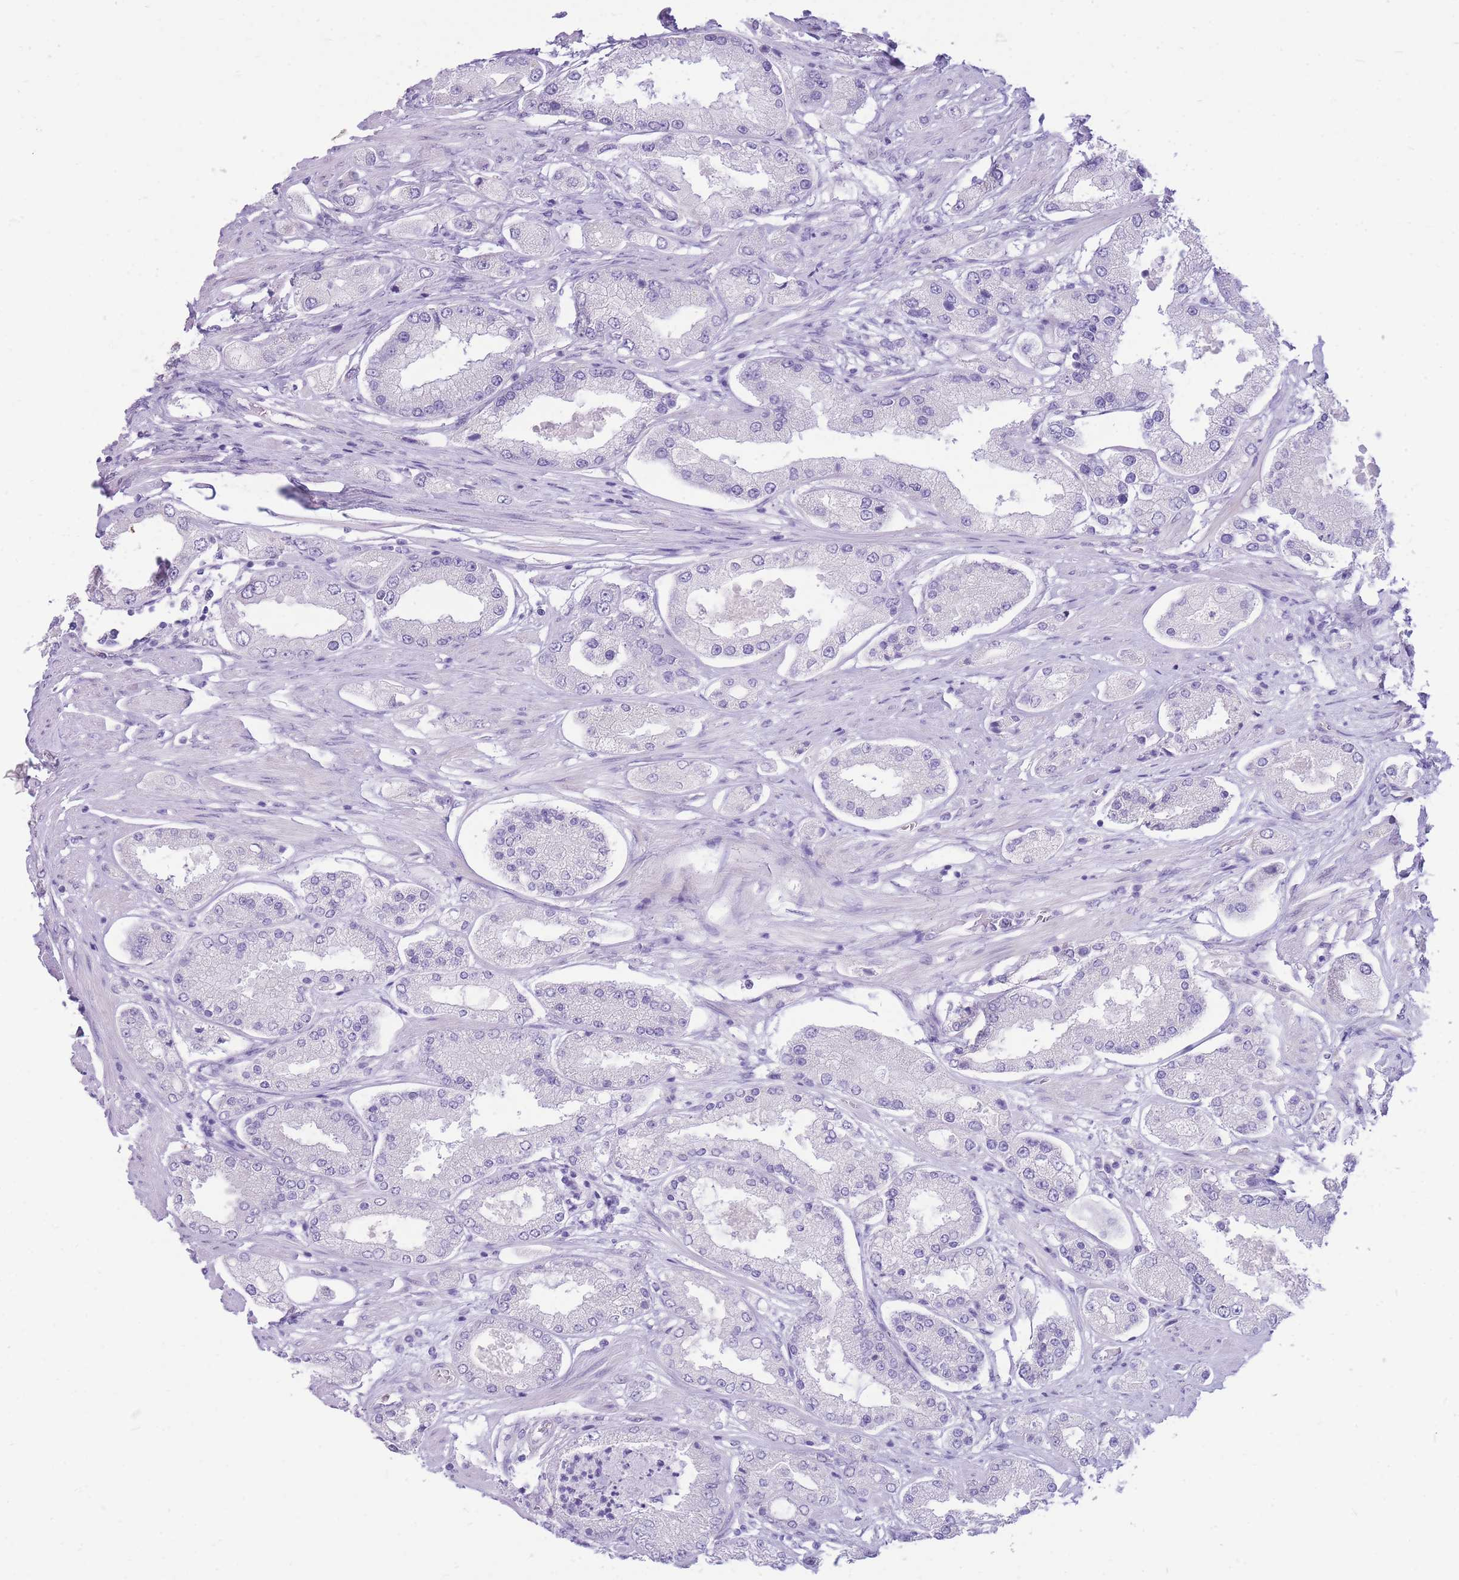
{"staining": {"intensity": "negative", "quantity": "none", "location": "none"}, "tissue": "prostate cancer", "cell_type": "Tumor cells", "image_type": "cancer", "snomed": [{"axis": "morphology", "description": "Adenocarcinoma, High grade"}, {"axis": "topography", "description": "Prostate"}], "caption": "An image of human prostate cancer (high-grade adenocarcinoma) is negative for staining in tumor cells.", "gene": "ZNF311", "patient": {"sex": "male", "age": 69}}